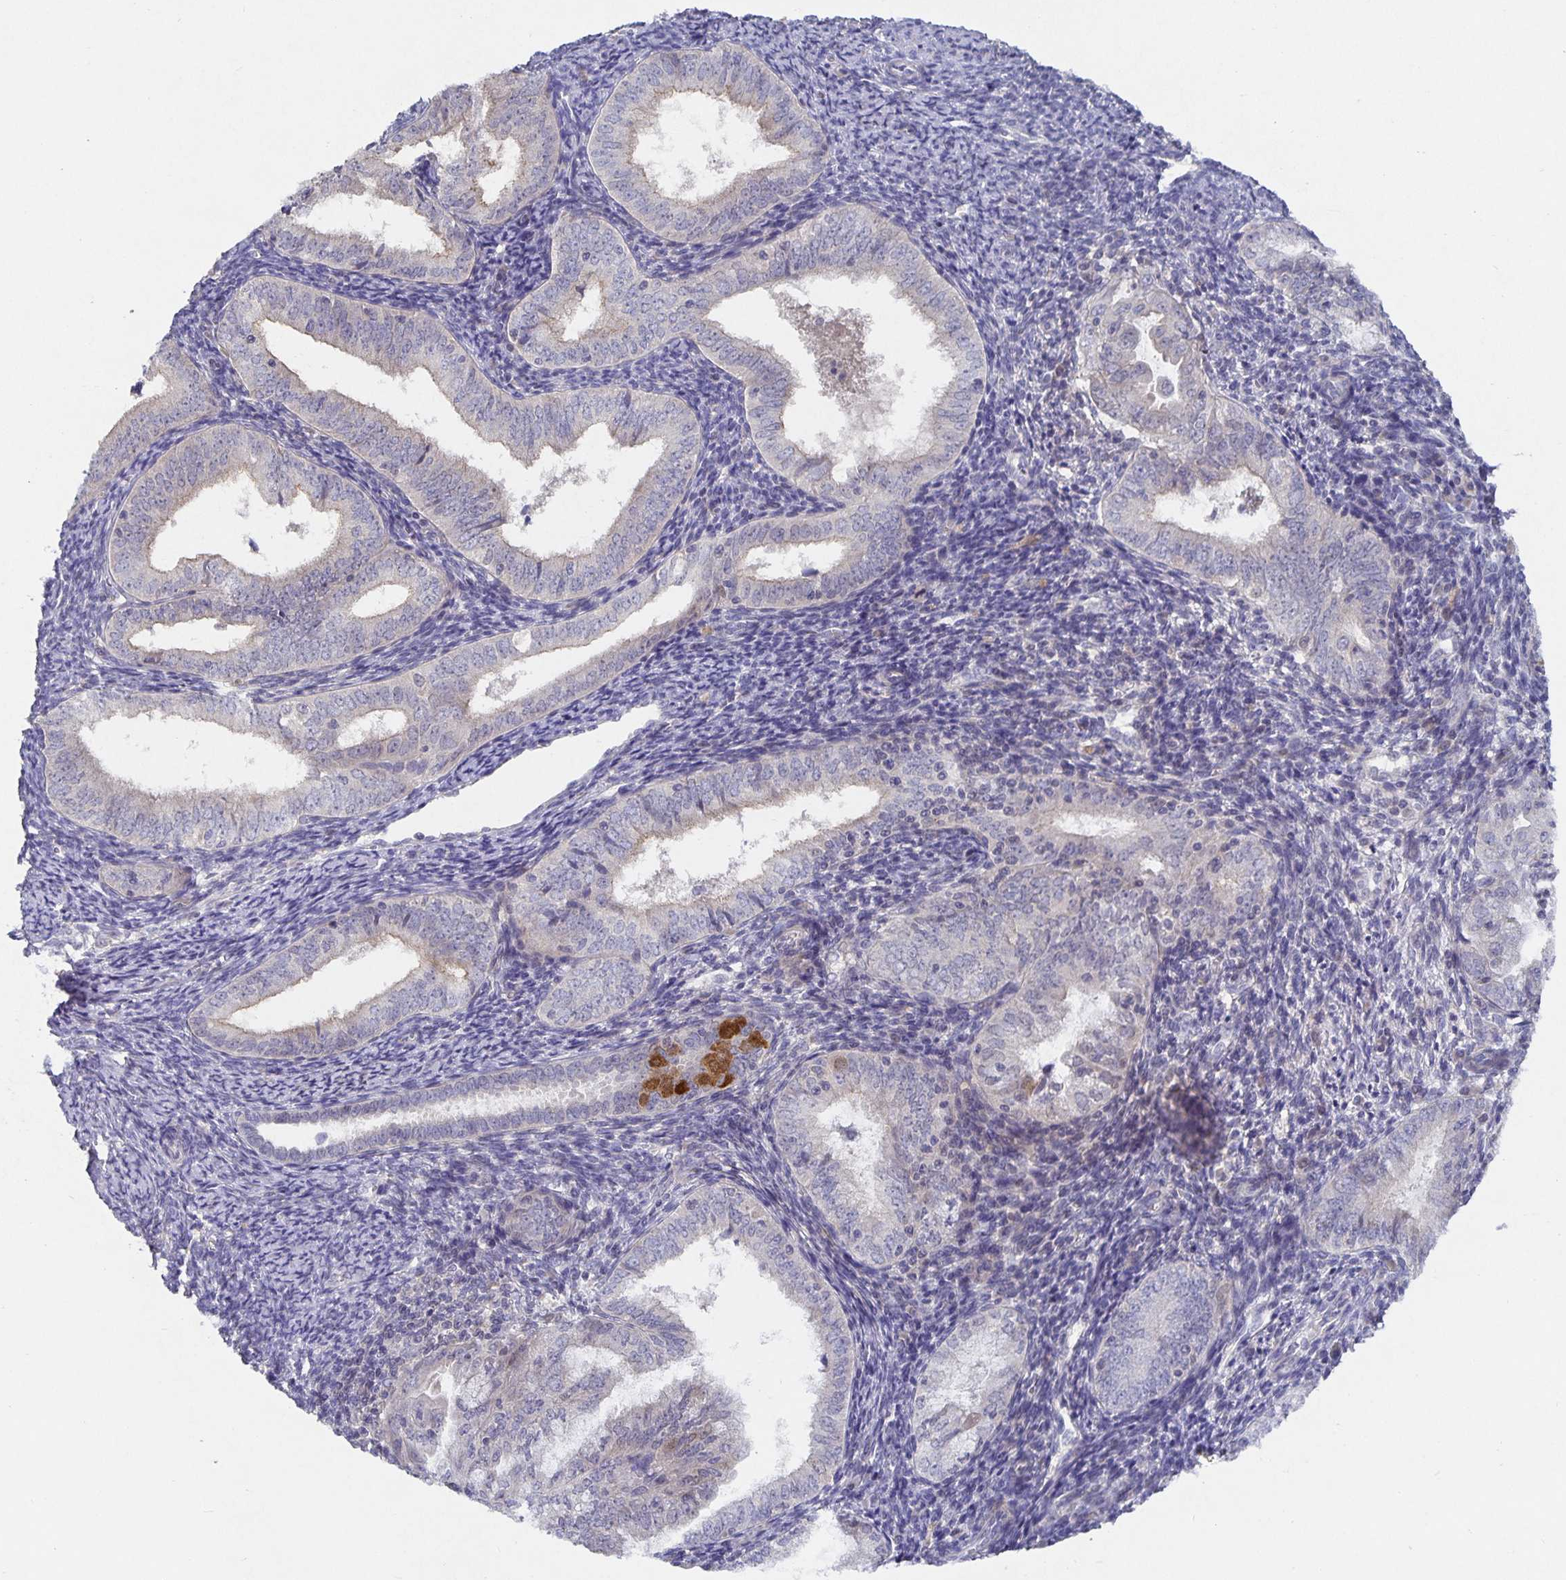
{"staining": {"intensity": "negative", "quantity": "none", "location": "none"}, "tissue": "endometrial cancer", "cell_type": "Tumor cells", "image_type": "cancer", "snomed": [{"axis": "morphology", "description": "Adenocarcinoma, NOS"}, {"axis": "topography", "description": "Endometrium"}], "caption": "Adenocarcinoma (endometrial) was stained to show a protein in brown. There is no significant expression in tumor cells.", "gene": "HEPN1", "patient": {"sex": "female", "age": 55}}